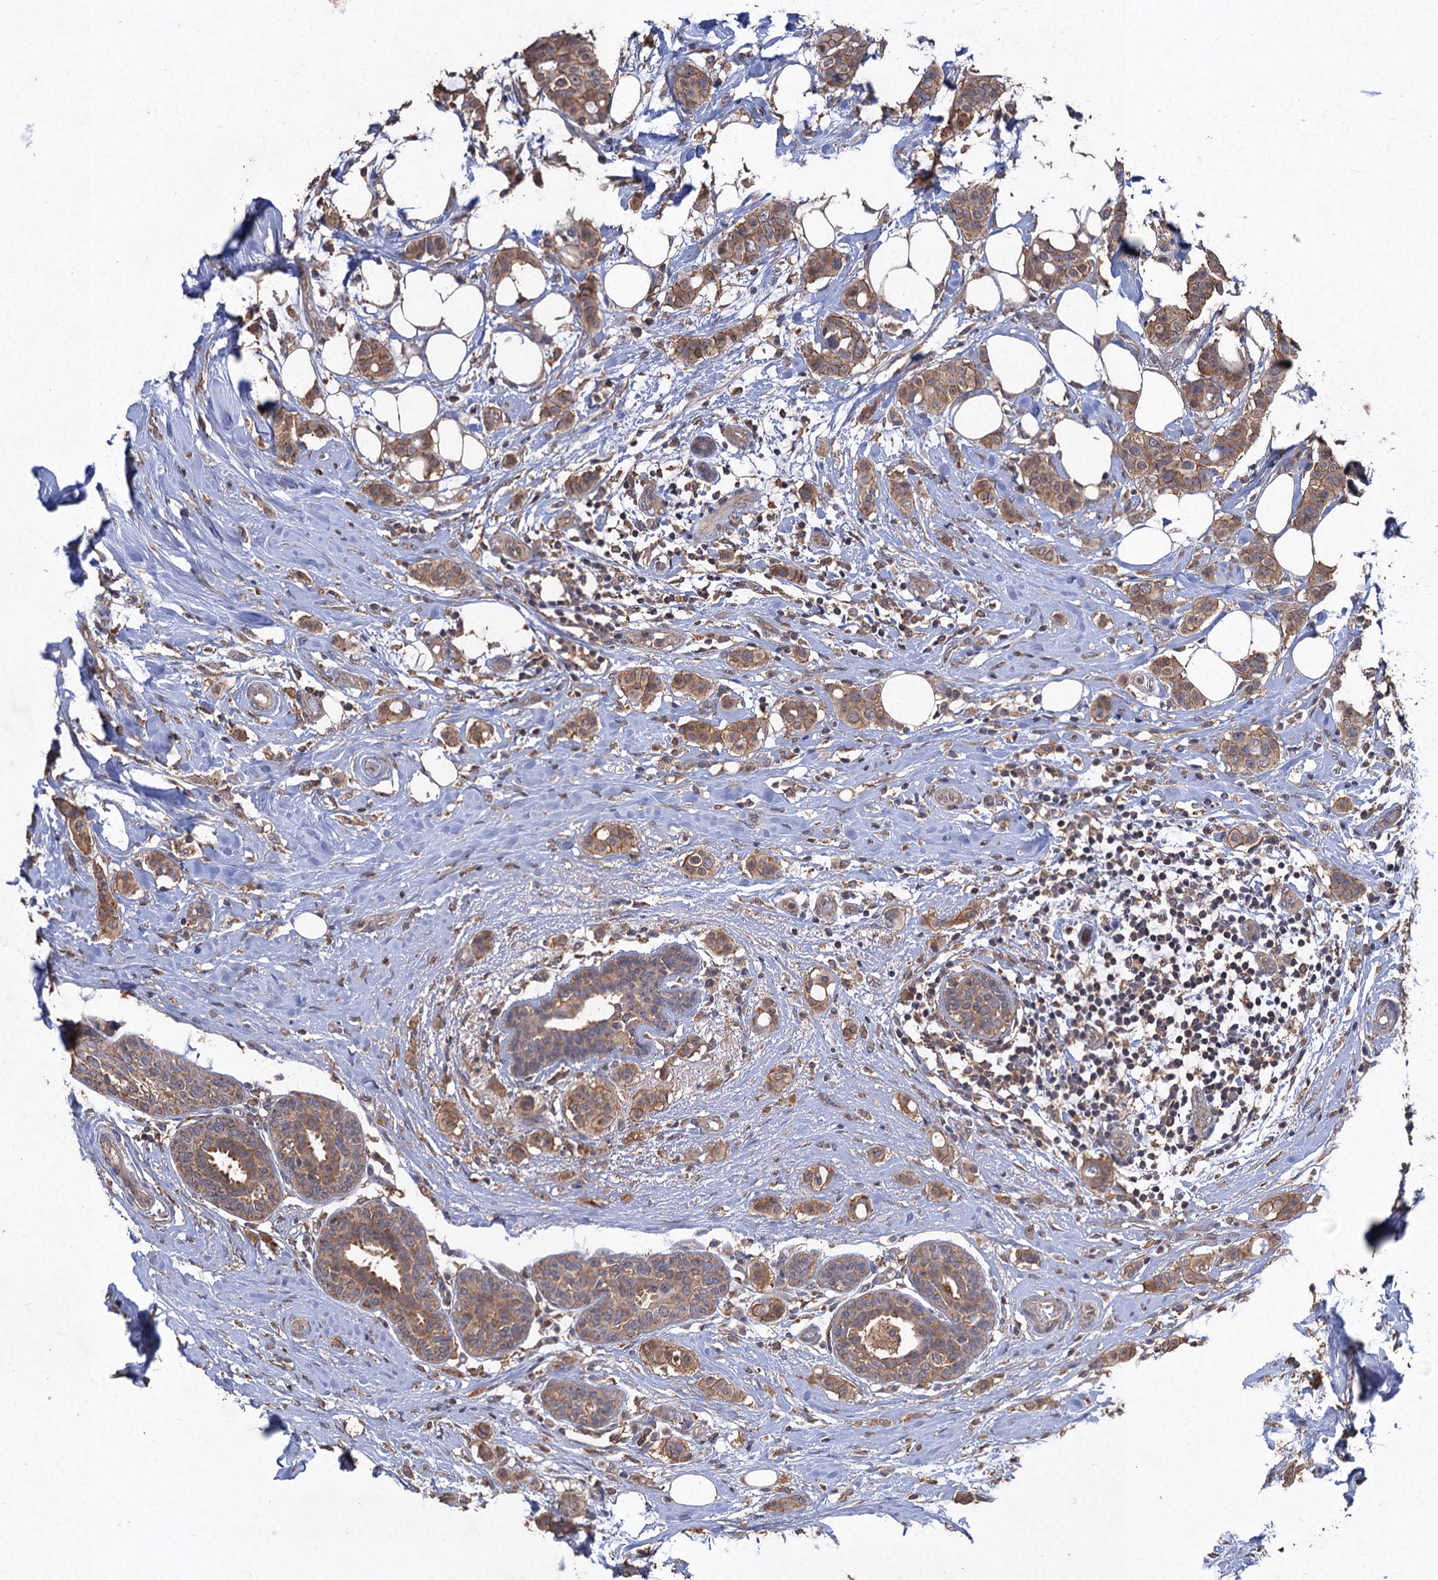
{"staining": {"intensity": "moderate", "quantity": ">75%", "location": "cytoplasmic/membranous"}, "tissue": "breast cancer", "cell_type": "Tumor cells", "image_type": "cancer", "snomed": [{"axis": "morphology", "description": "Lobular carcinoma"}, {"axis": "topography", "description": "Breast"}], "caption": "Human breast lobular carcinoma stained with a protein marker shows moderate staining in tumor cells.", "gene": "SCUBE3", "patient": {"sex": "female", "age": 51}}